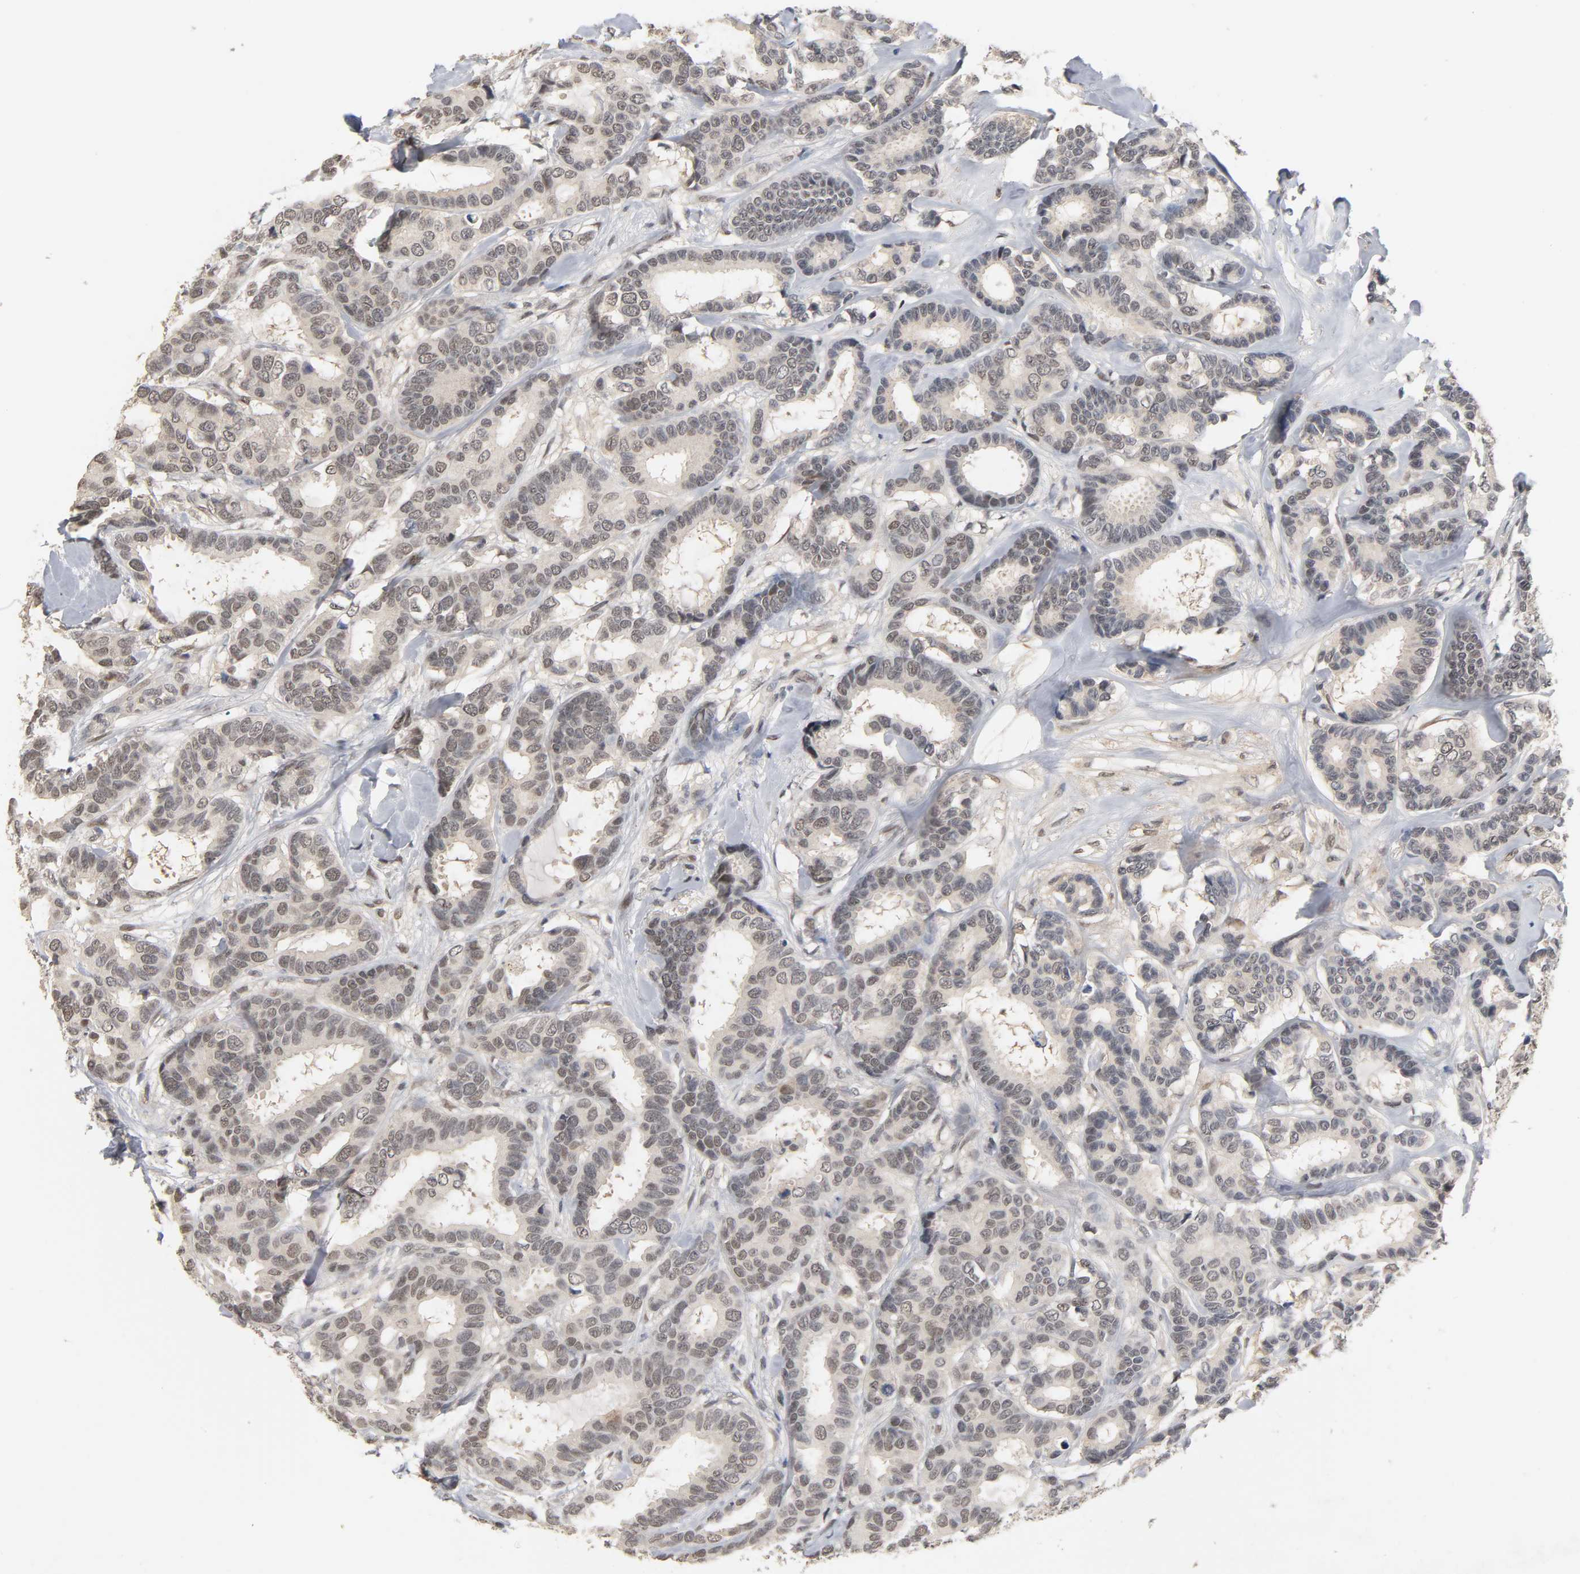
{"staining": {"intensity": "weak", "quantity": "25%-75%", "location": "cytoplasmic/membranous,nuclear"}, "tissue": "breast cancer", "cell_type": "Tumor cells", "image_type": "cancer", "snomed": [{"axis": "morphology", "description": "Duct carcinoma"}, {"axis": "topography", "description": "Breast"}], "caption": "Immunohistochemical staining of human breast infiltrating ductal carcinoma exhibits low levels of weak cytoplasmic/membranous and nuclear expression in about 25%-75% of tumor cells. Ihc stains the protein in brown and the nuclei are stained blue.", "gene": "HTR1E", "patient": {"sex": "female", "age": 87}}